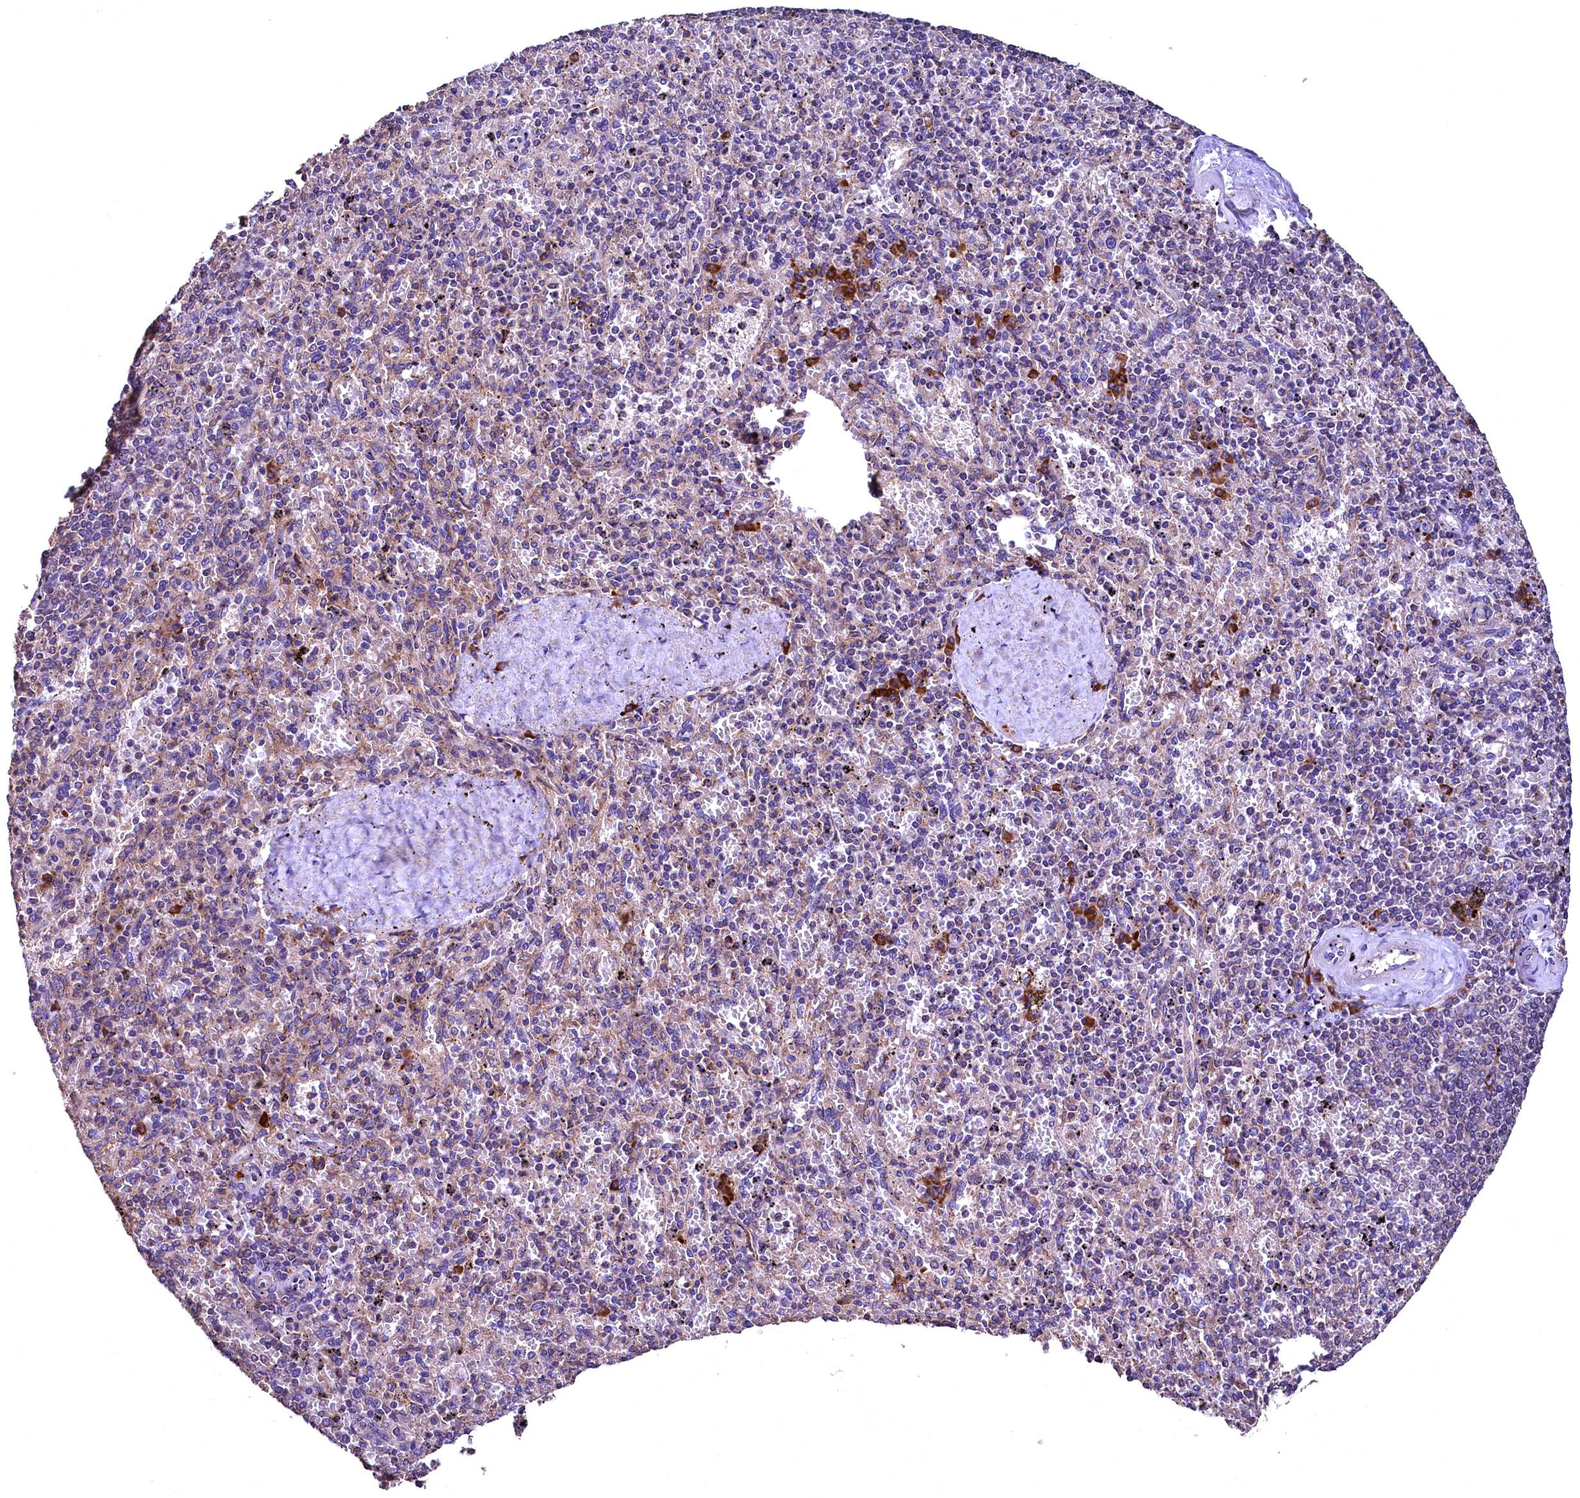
{"staining": {"intensity": "moderate", "quantity": "<25%", "location": "cytoplasmic/membranous"}, "tissue": "spleen", "cell_type": "Cells in red pulp", "image_type": "normal", "snomed": [{"axis": "morphology", "description": "Normal tissue, NOS"}, {"axis": "topography", "description": "Spleen"}], "caption": "This histopathology image exhibits immunohistochemistry (IHC) staining of normal spleen, with low moderate cytoplasmic/membranous staining in approximately <25% of cells in red pulp.", "gene": "ENKD1", "patient": {"sex": "male", "age": 82}}